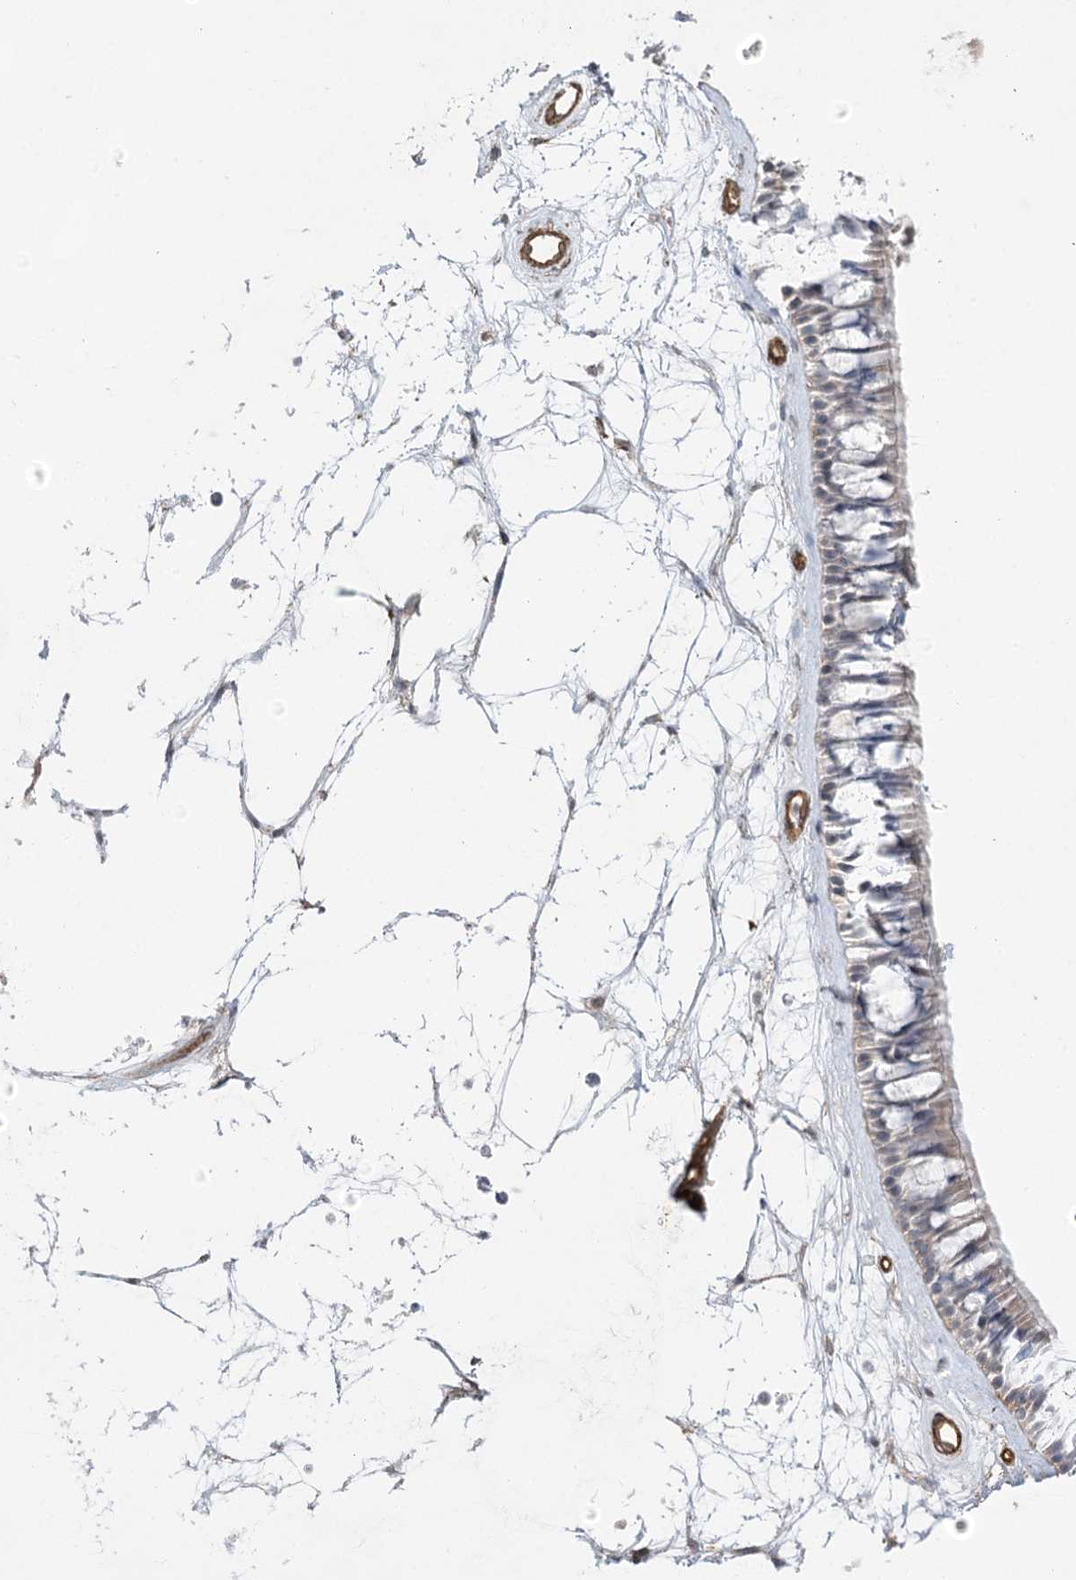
{"staining": {"intensity": "weak", "quantity": "<25%", "location": "cytoplasmic/membranous,nuclear"}, "tissue": "nasopharynx", "cell_type": "Respiratory epithelial cells", "image_type": "normal", "snomed": [{"axis": "morphology", "description": "Normal tissue, NOS"}, {"axis": "topography", "description": "Nasopharynx"}], "caption": "This is an immunohistochemistry (IHC) image of unremarkable nasopharynx. There is no staining in respiratory epithelial cells.", "gene": "AMTN", "patient": {"sex": "male", "age": 64}}